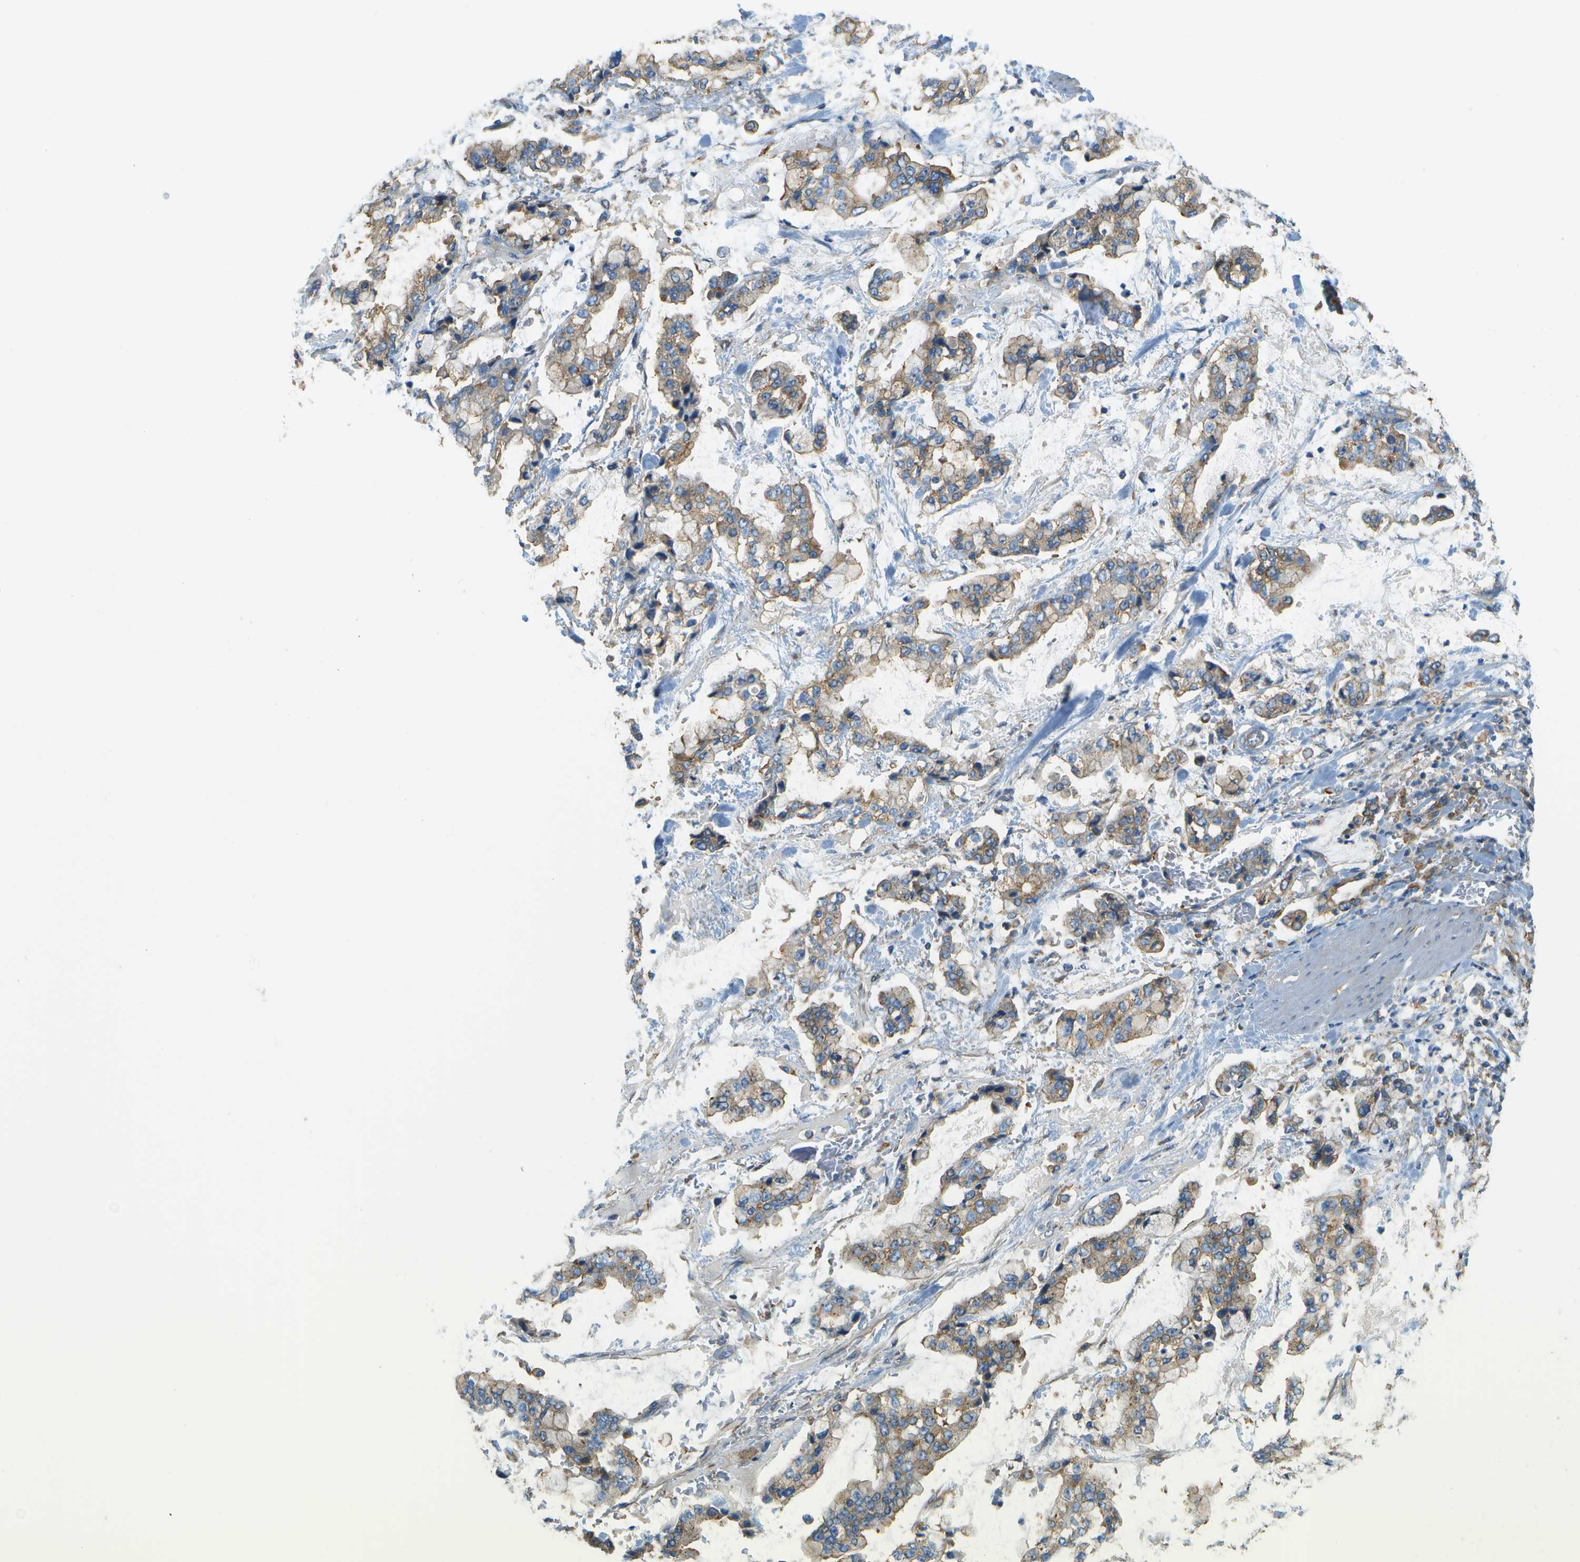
{"staining": {"intensity": "moderate", "quantity": ">75%", "location": "cytoplasmic/membranous"}, "tissue": "stomach cancer", "cell_type": "Tumor cells", "image_type": "cancer", "snomed": [{"axis": "morphology", "description": "Normal tissue, NOS"}, {"axis": "morphology", "description": "Adenocarcinoma, NOS"}, {"axis": "topography", "description": "Stomach, upper"}, {"axis": "topography", "description": "Stomach"}], "caption": "The photomicrograph demonstrates staining of stomach cancer (adenocarcinoma), revealing moderate cytoplasmic/membranous protein expression (brown color) within tumor cells. Using DAB (brown) and hematoxylin (blue) stains, captured at high magnification using brightfield microscopy.", "gene": "CLTC", "patient": {"sex": "male", "age": 76}}